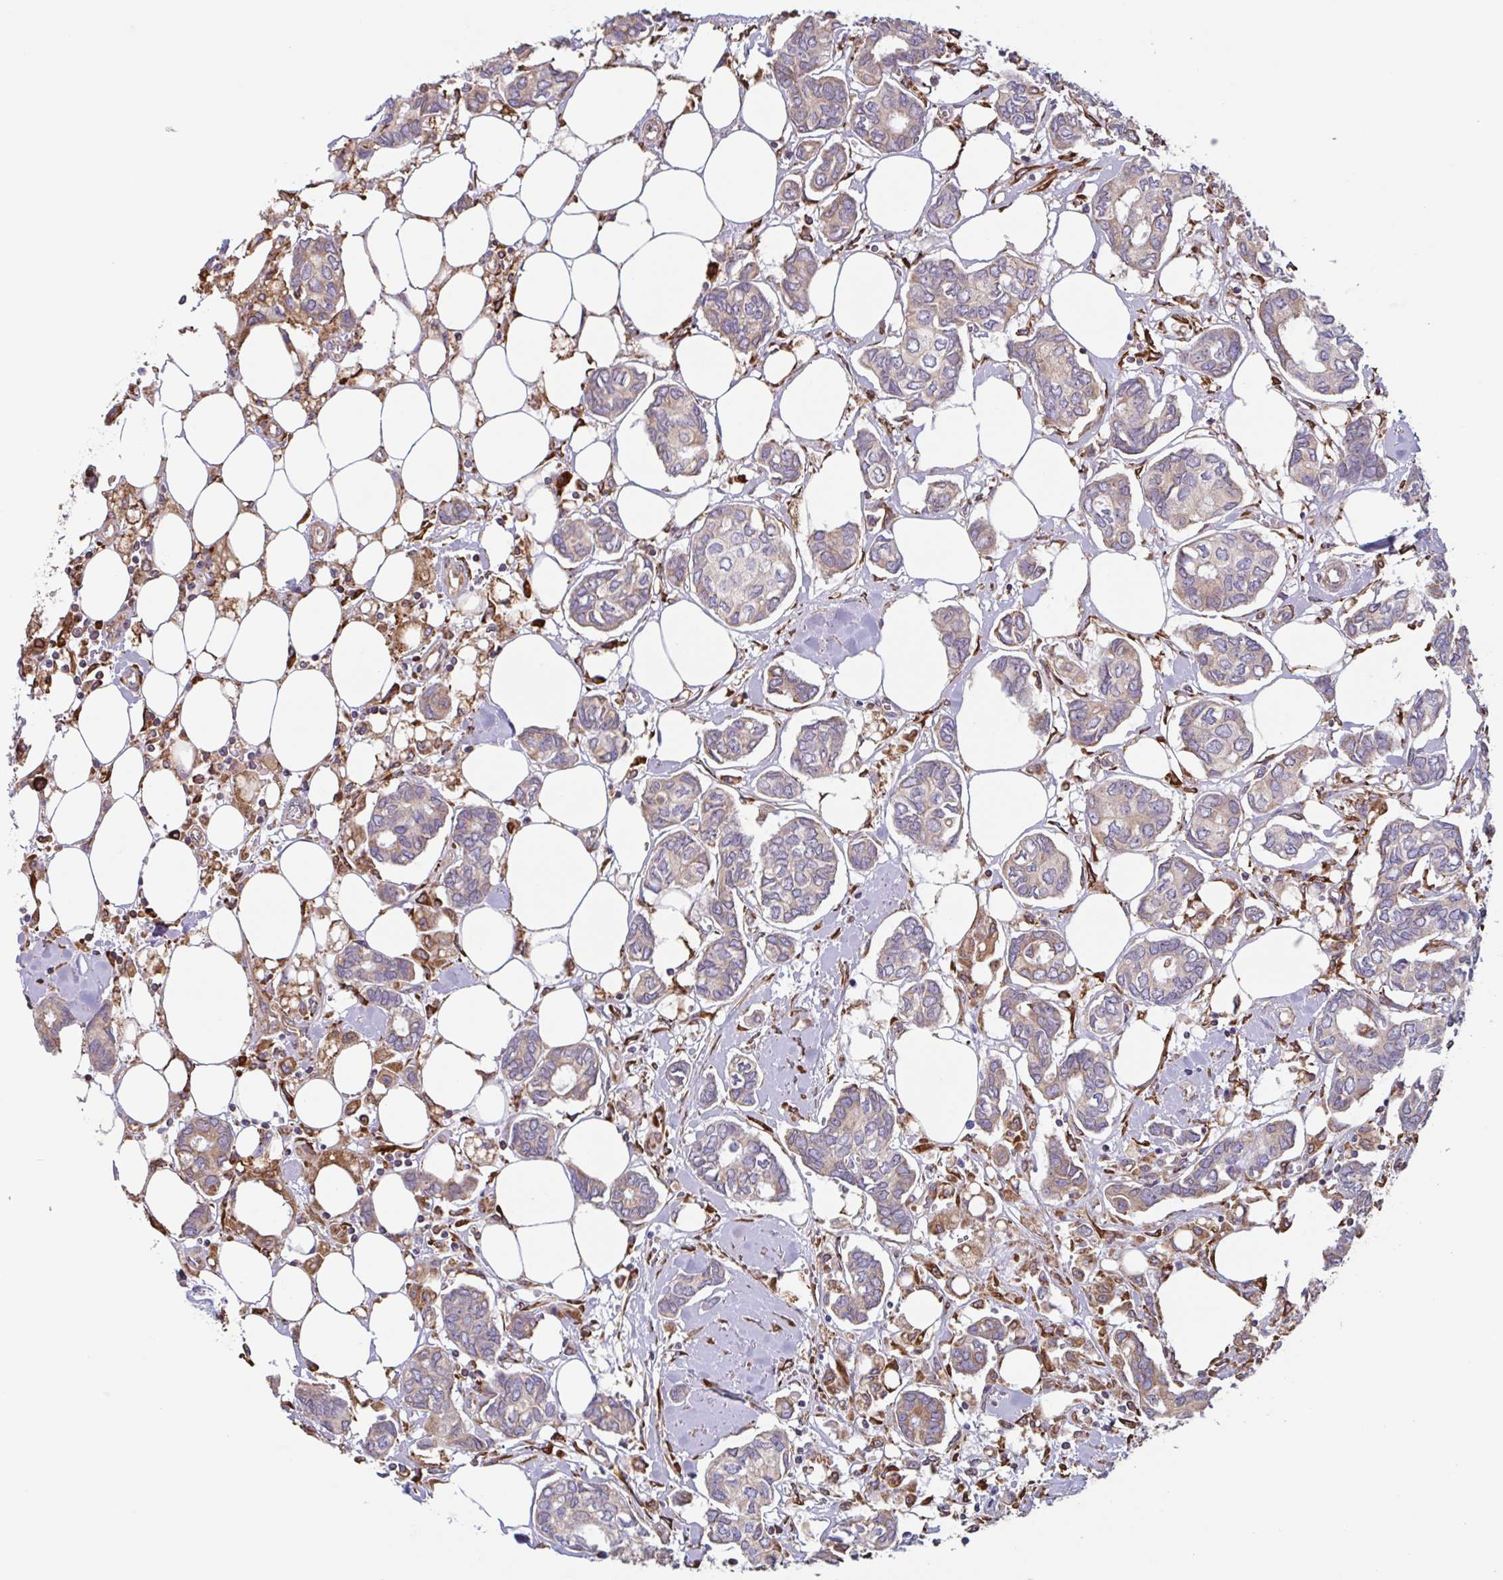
{"staining": {"intensity": "moderate", "quantity": "<25%", "location": "cytoplasmic/membranous"}, "tissue": "breast cancer", "cell_type": "Tumor cells", "image_type": "cancer", "snomed": [{"axis": "morphology", "description": "Duct carcinoma"}, {"axis": "topography", "description": "Breast"}], "caption": "Immunohistochemical staining of human breast intraductal carcinoma exhibits low levels of moderate cytoplasmic/membranous expression in about <25% of tumor cells. (Brightfield microscopy of DAB IHC at high magnification).", "gene": "DOK4", "patient": {"sex": "female", "age": 73}}